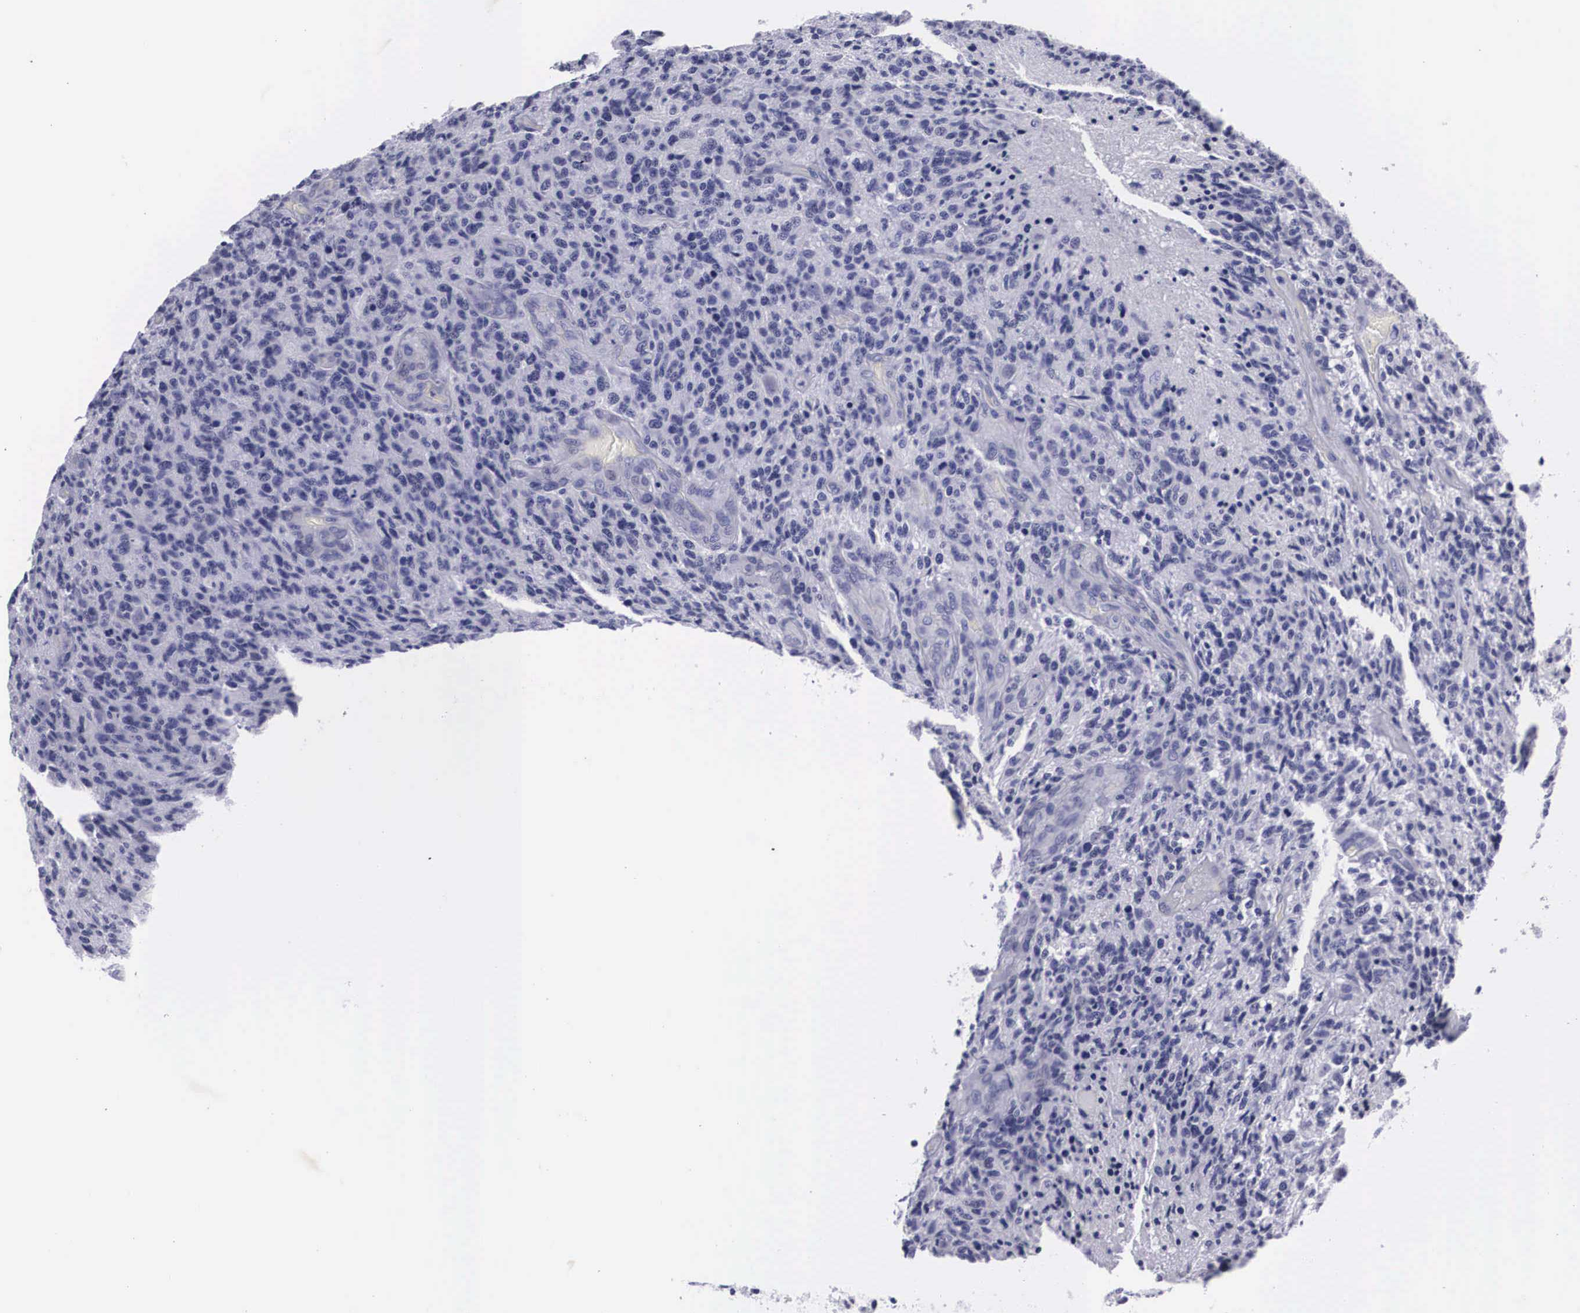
{"staining": {"intensity": "negative", "quantity": "none", "location": "none"}, "tissue": "glioma", "cell_type": "Tumor cells", "image_type": "cancer", "snomed": [{"axis": "morphology", "description": "Glioma, malignant, High grade"}, {"axis": "topography", "description": "Brain"}], "caption": "A photomicrograph of glioma stained for a protein displays no brown staining in tumor cells.", "gene": "C22orf31", "patient": {"sex": "male", "age": 36}}